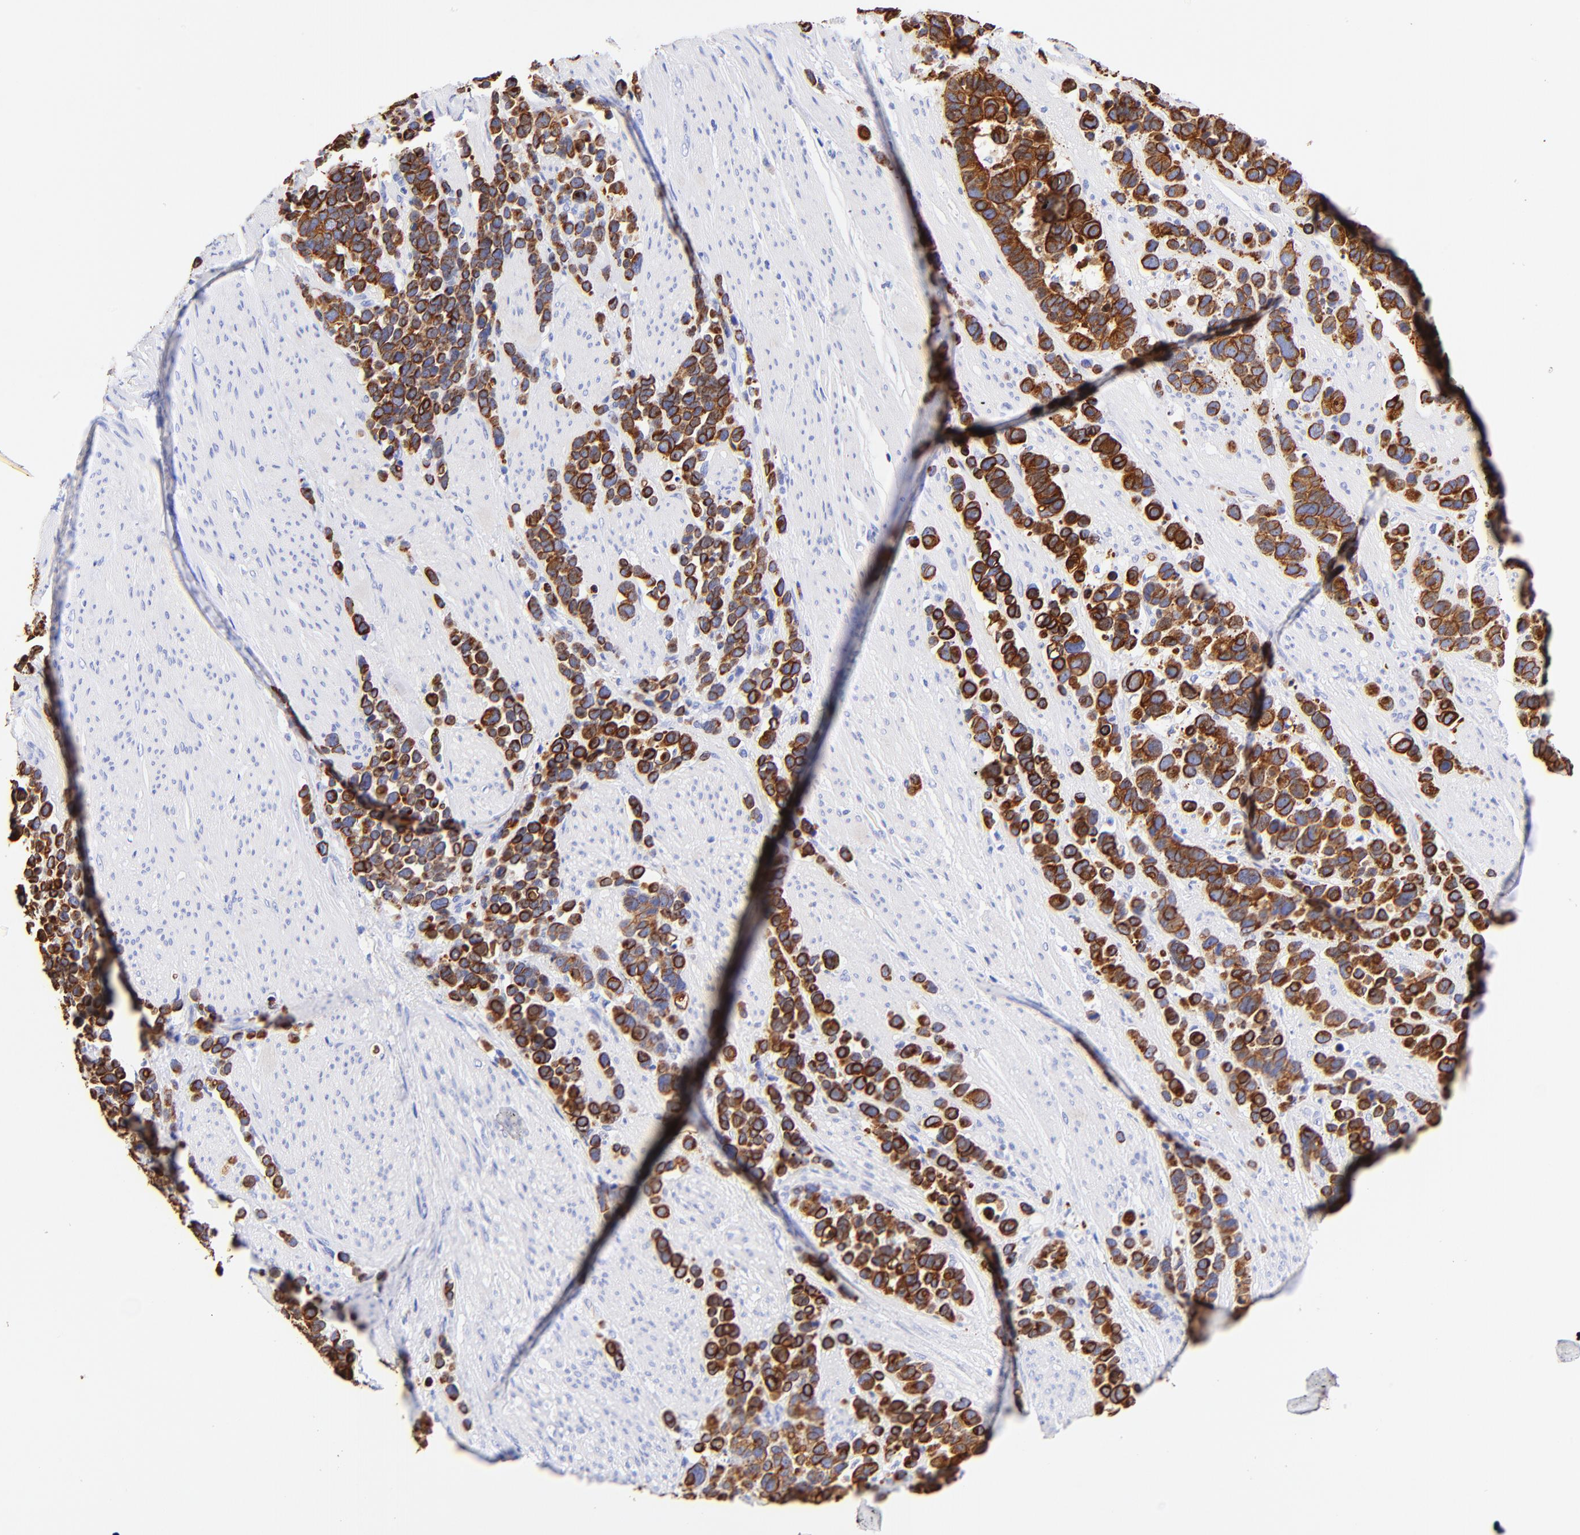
{"staining": {"intensity": "strong", "quantity": ">75%", "location": "cytoplasmic/membranous"}, "tissue": "stomach cancer", "cell_type": "Tumor cells", "image_type": "cancer", "snomed": [{"axis": "morphology", "description": "Adenocarcinoma, NOS"}, {"axis": "topography", "description": "Stomach, upper"}], "caption": "Protein staining by IHC shows strong cytoplasmic/membranous positivity in about >75% of tumor cells in adenocarcinoma (stomach).", "gene": "KRT19", "patient": {"sex": "male", "age": 71}}